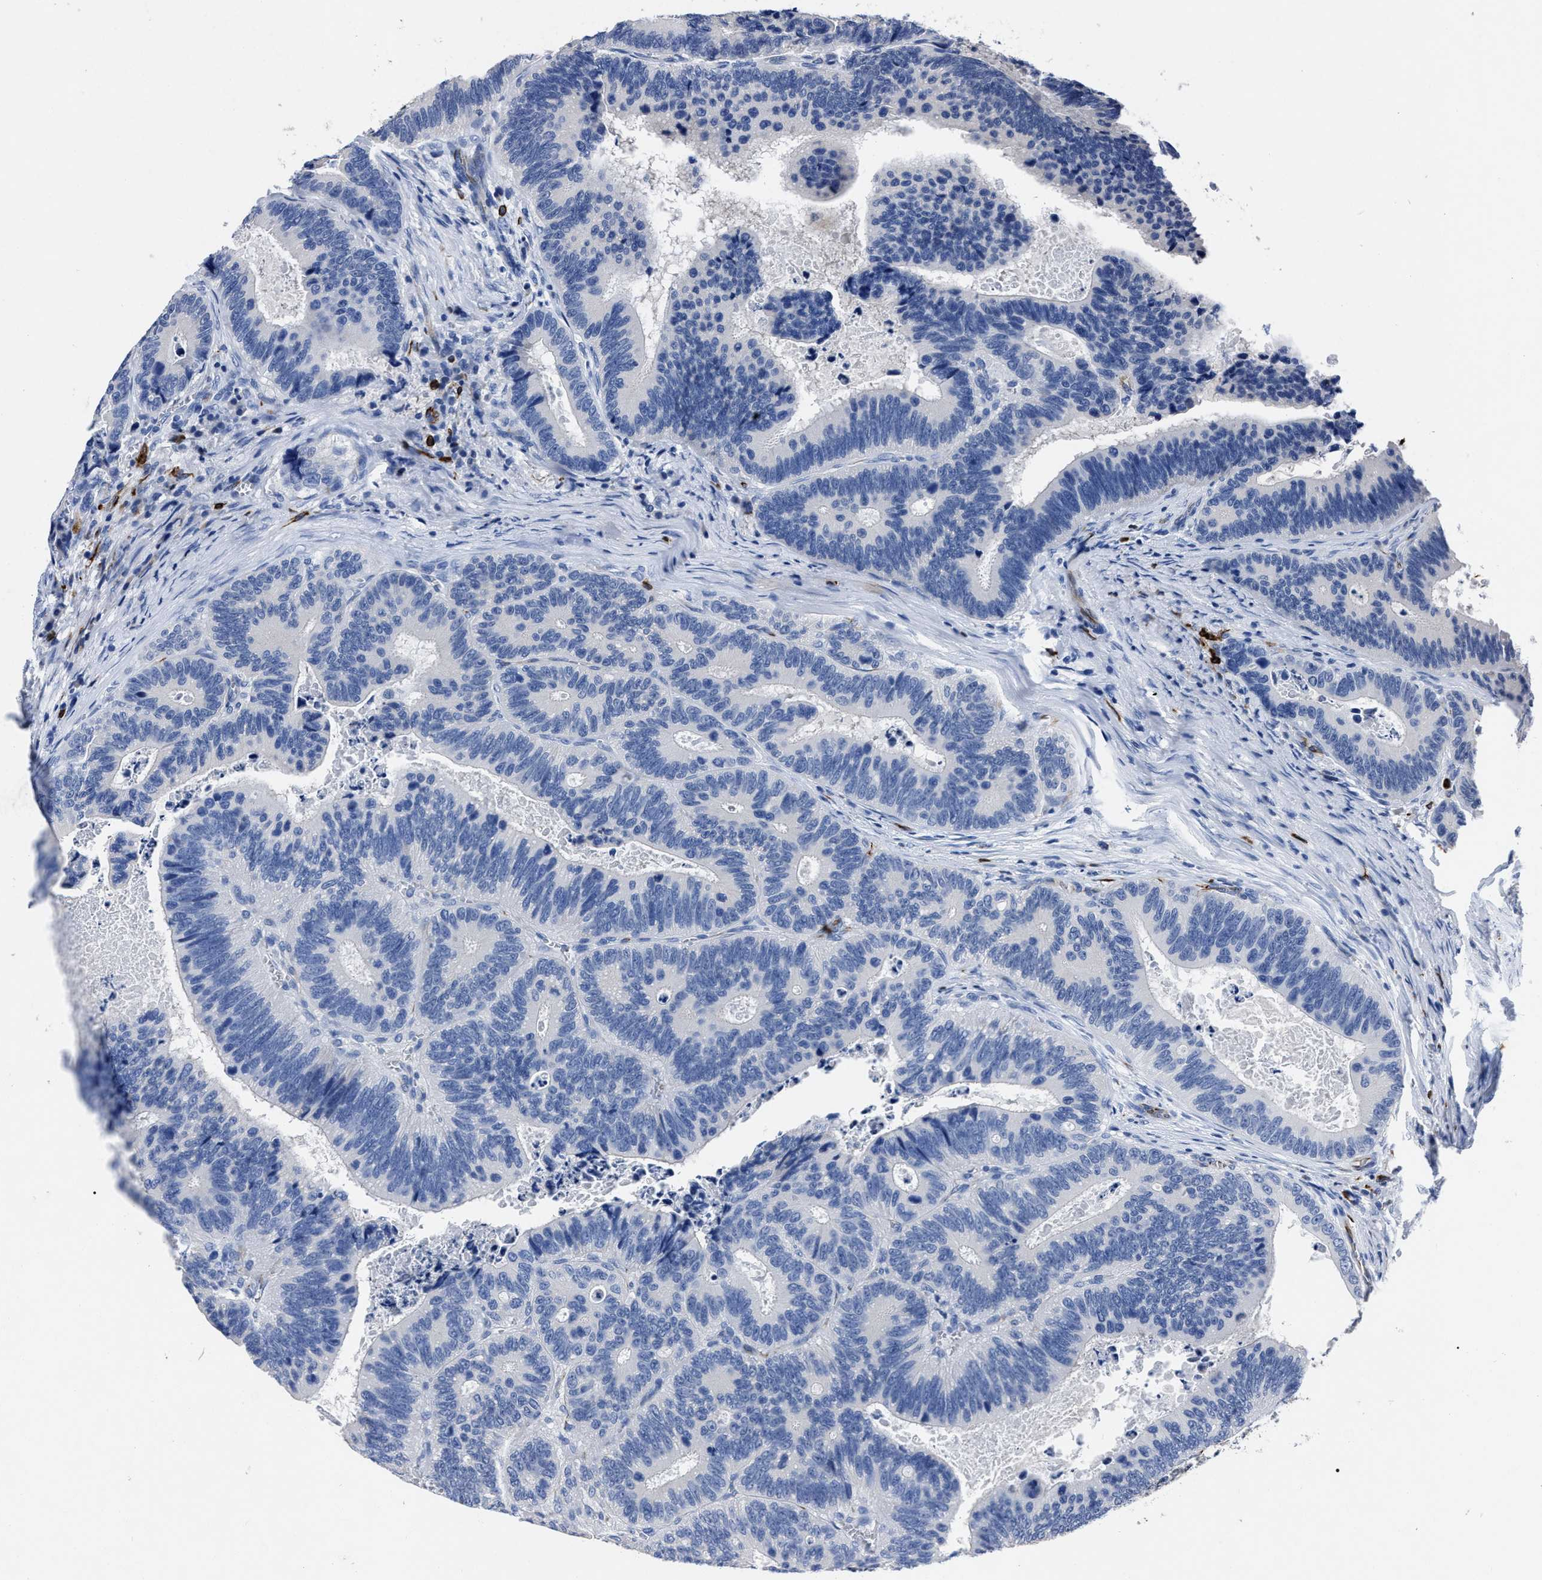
{"staining": {"intensity": "negative", "quantity": "none", "location": "none"}, "tissue": "colorectal cancer", "cell_type": "Tumor cells", "image_type": "cancer", "snomed": [{"axis": "morphology", "description": "Inflammation, NOS"}, {"axis": "morphology", "description": "Adenocarcinoma, NOS"}, {"axis": "topography", "description": "Colon"}], "caption": "High power microscopy photomicrograph of an immunohistochemistry (IHC) micrograph of colorectal cancer, revealing no significant staining in tumor cells.", "gene": "OR10G3", "patient": {"sex": "male", "age": 72}}